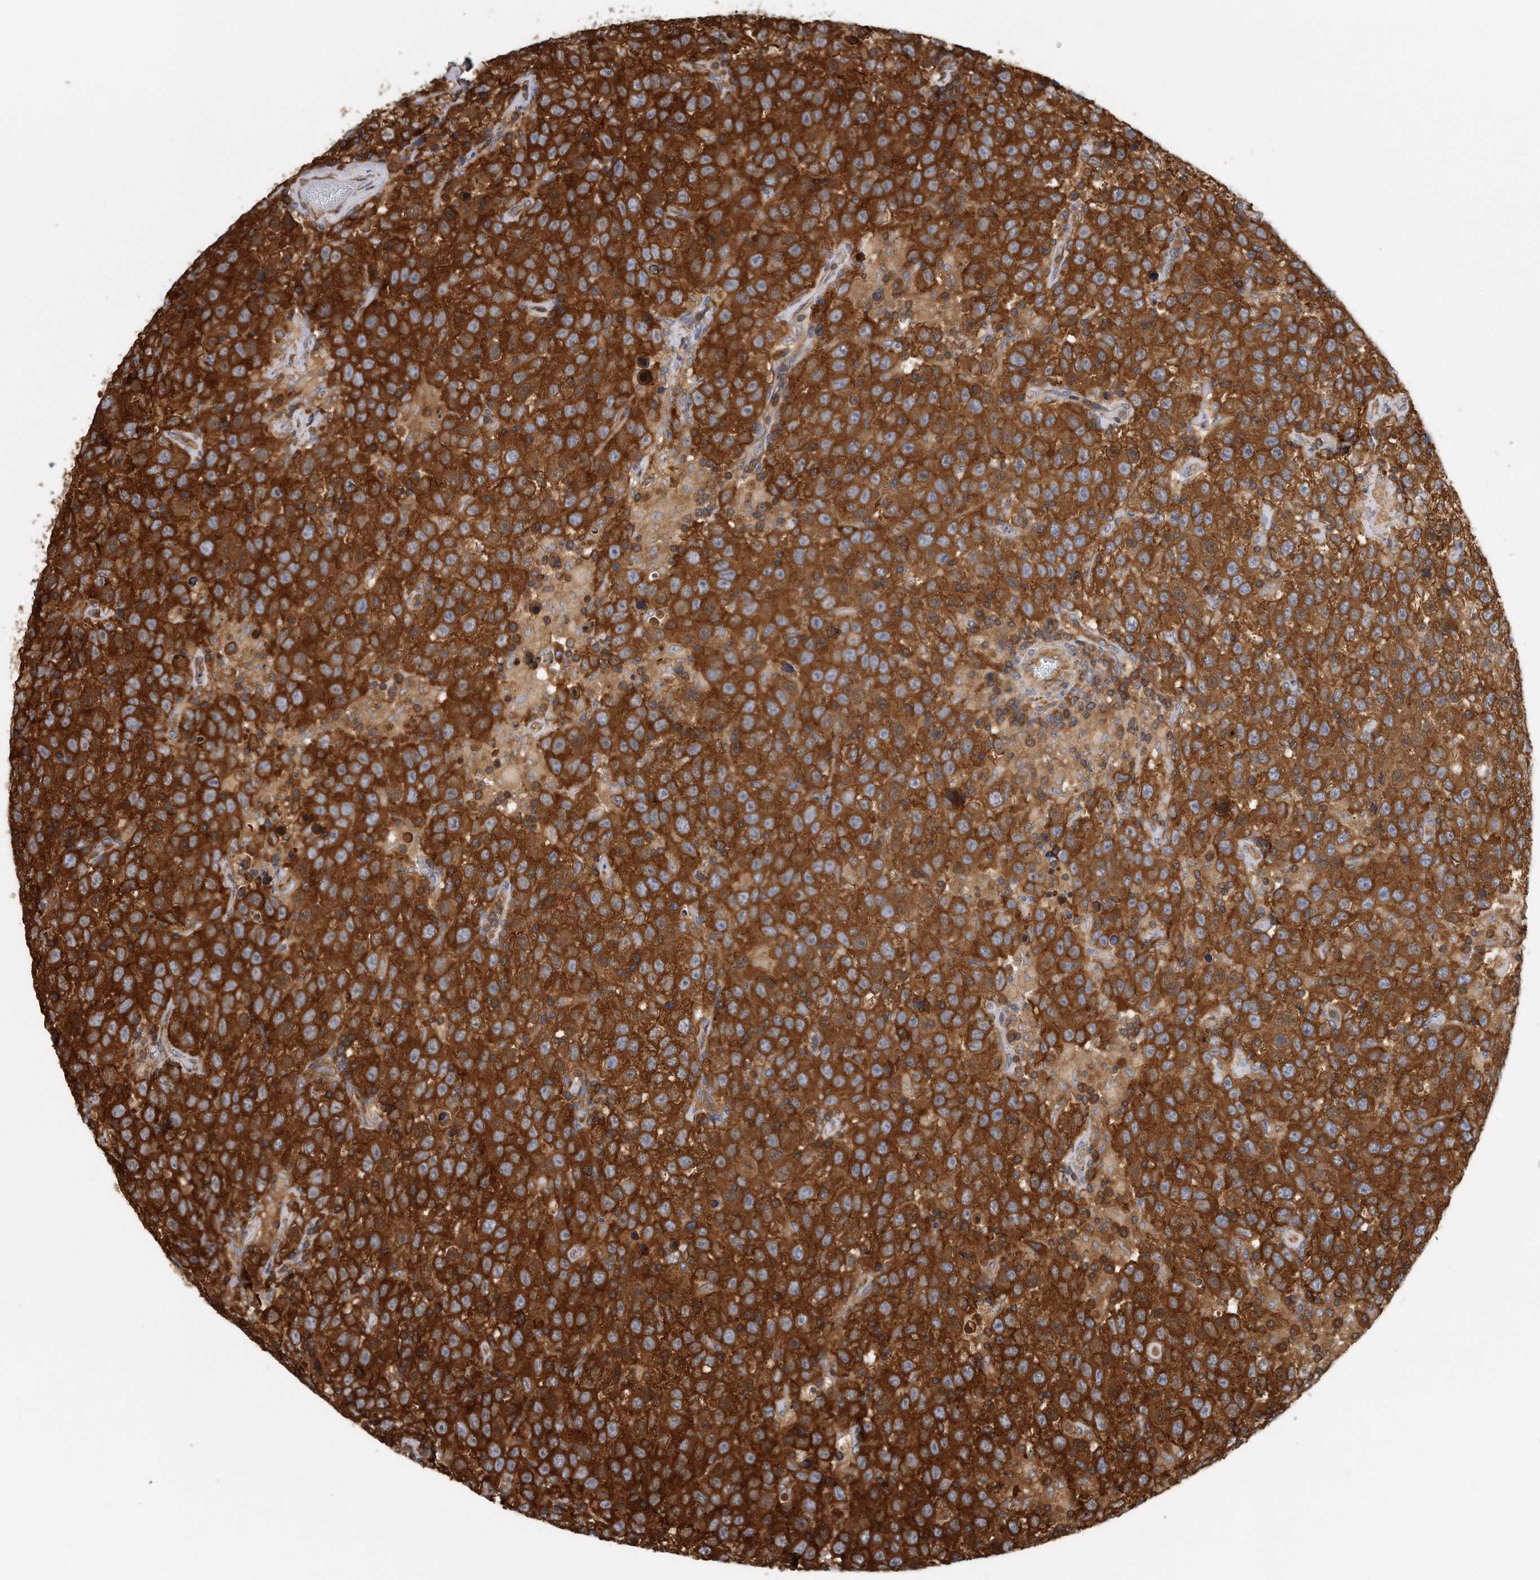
{"staining": {"intensity": "strong", "quantity": ">75%", "location": "cytoplasmic/membranous"}, "tissue": "testis cancer", "cell_type": "Tumor cells", "image_type": "cancer", "snomed": [{"axis": "morphology", "description": "Seminoma, NOS"}, {"axis": "topography", "description": "Testis"}], "caption": "The histopathology image exhibits immunohistochemical staining of testis seminoma. There is strong cytoplasmic/membranous staining is identified in about >75% of tumor cells.", "gene": "EIF3I", "patient": {"sex": "male", "age": 41}}